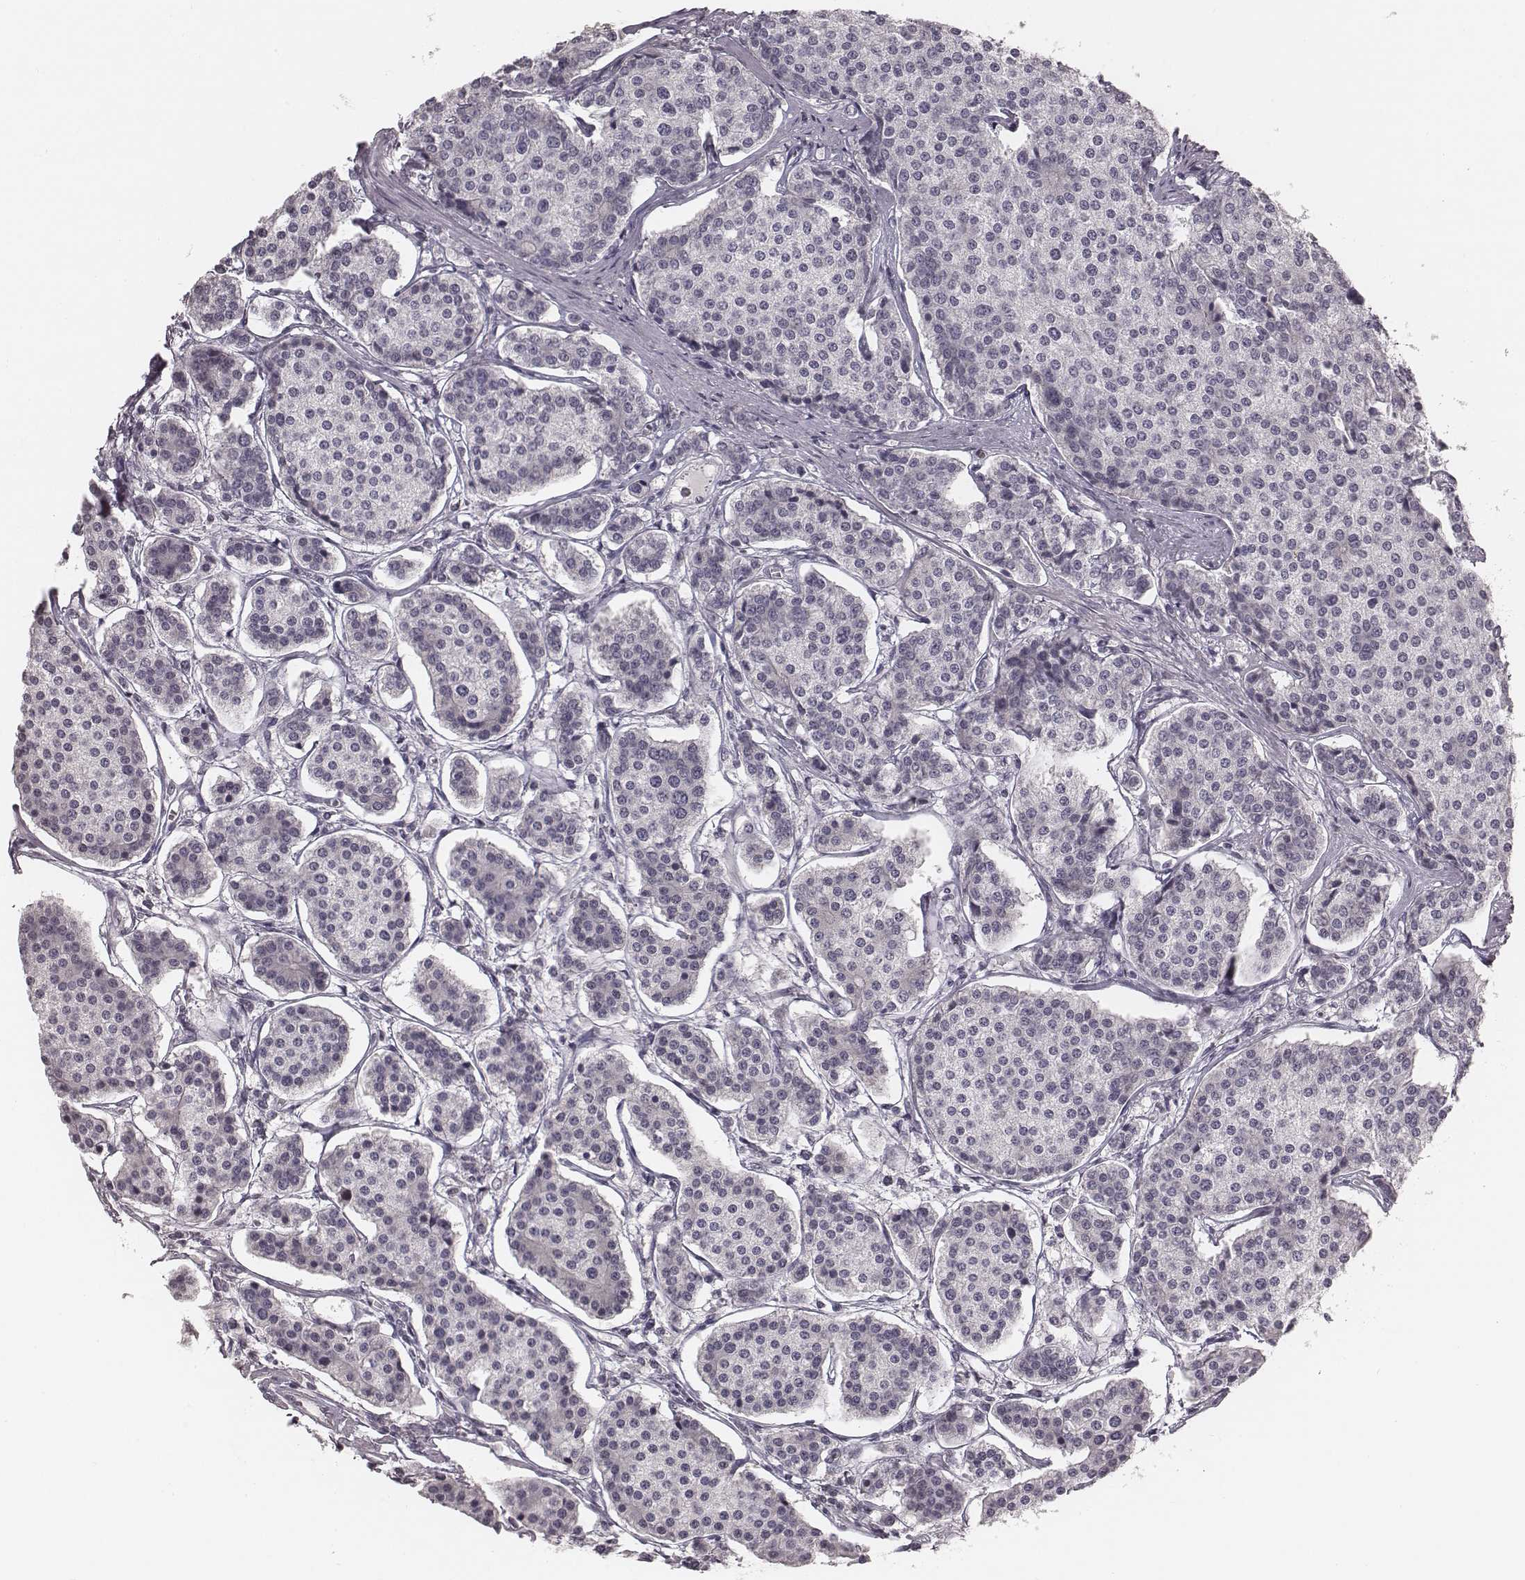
{"staining": {"intensity": "negative", "quantity": "none", "location": "none"}, "tissue": "carcinoid", "cell_type": "Tumor cells", "image_type": "cancer", "snomed": [{"axis": "morphology", "description": "Carcinoid, malignant, NOS"}, {"axis": "topography", "description": "Small intestine"}], "caption": "Immunohistochemistry image of neoplastic tissue: carcinoid (malignant) stained with DAB (3,3'-diaminobenzidine) exhibits no significant protein expression in tumor cells.", "gene": "IQCG", "patient": {"sex": "female", "age": 65}}